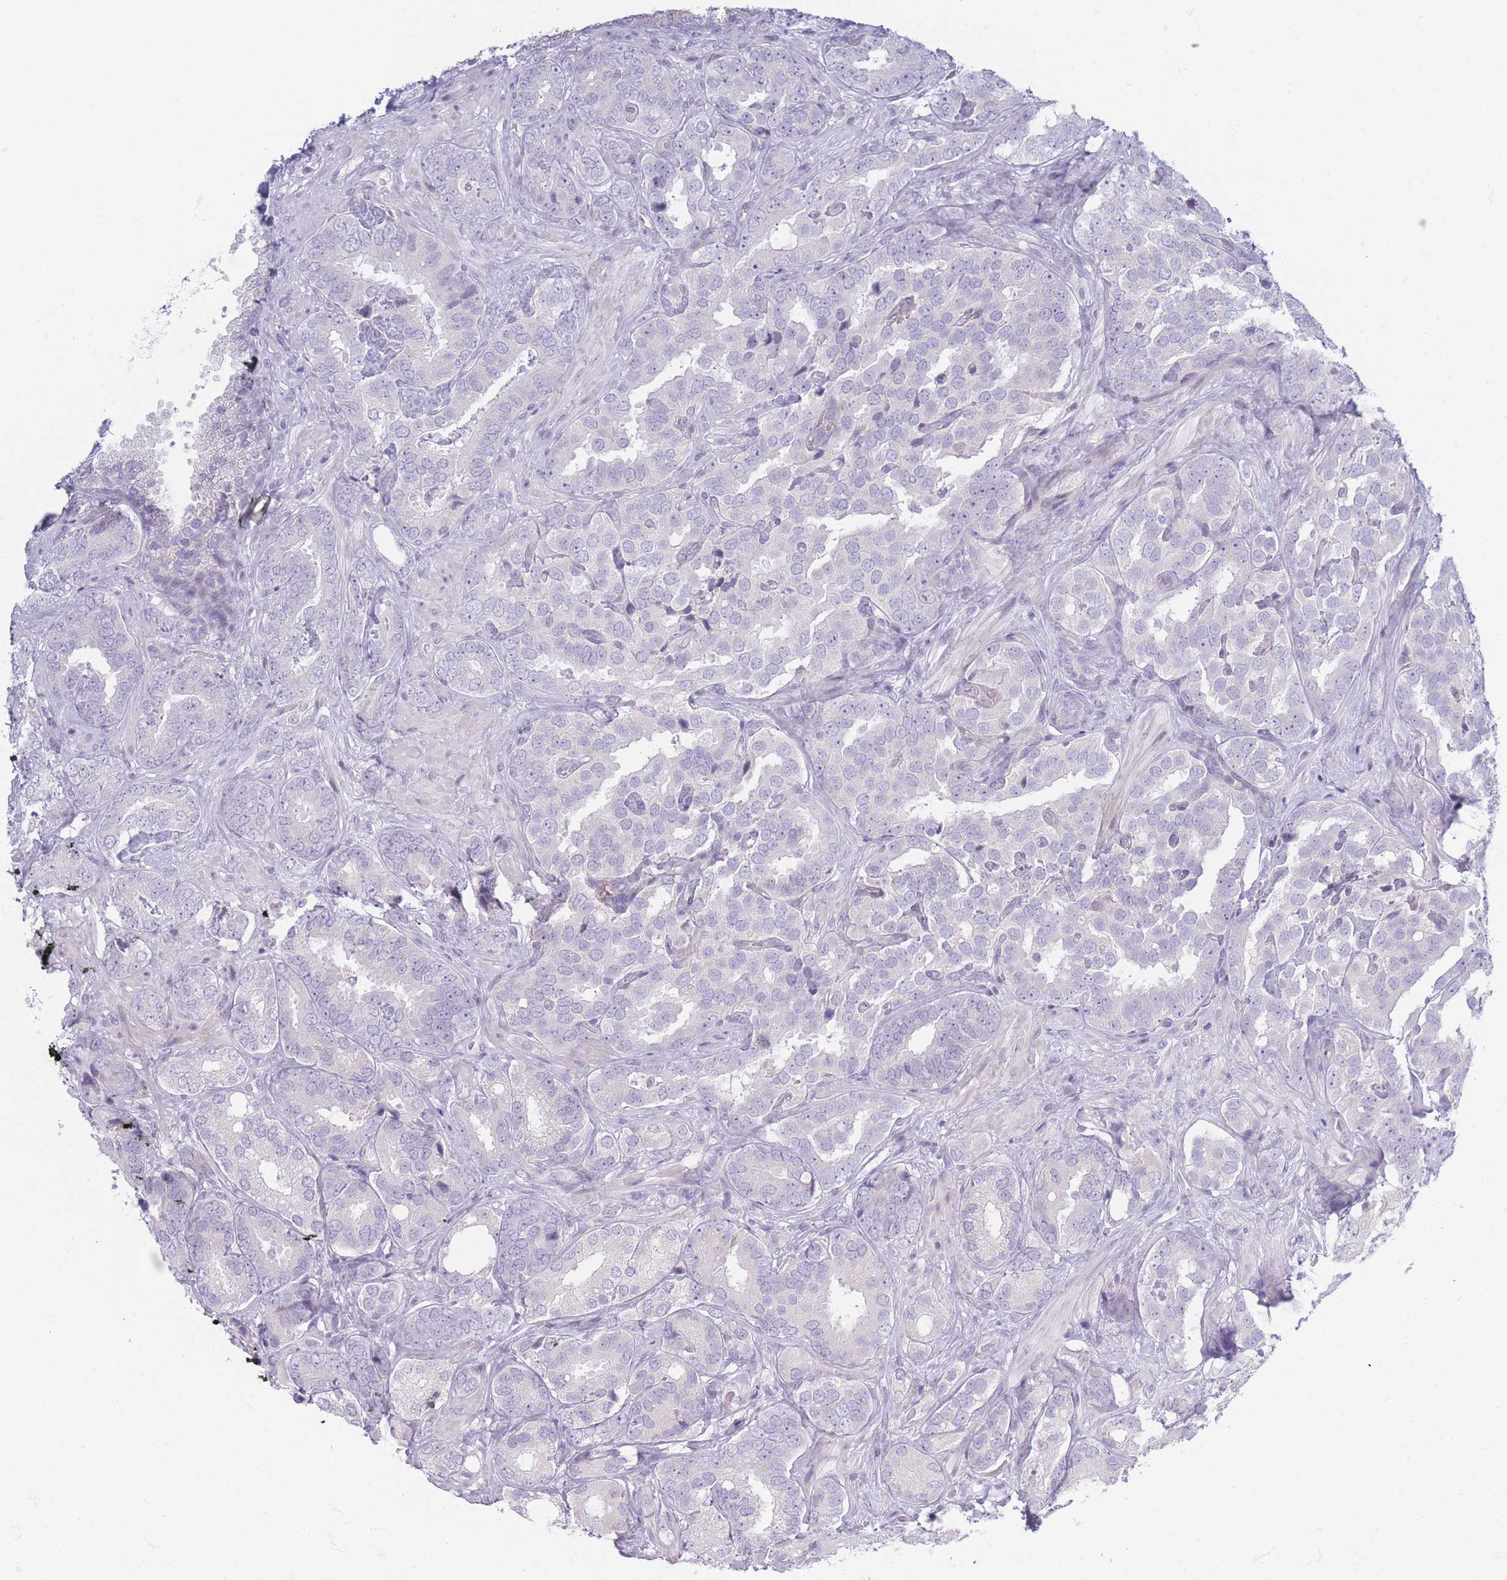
{"staining": {"intensity": "negative", "quantity": "none", "location": "none"}, "tissue": "prostate cancer", "cell_type": "Tumor cells", "image_type": "cancer", "snomed": [{"axis": "morphology", "description": "Adenocarcinoma, High grade"}, {"axis": "topography", "description": "Prostate"}], "caption": "There is no significant expression in tumor cells of prostate cancer (adenocarcinoma (high-grade)). The staining was performed using DAB (3,3'-diaminobenzidine) to visualize the protein expression in brown, while the nuclei were stained in blue with hematoxylin (Magnification: 20x).", "gene": "PLEKHG2", "patient": {"sex": "male", "age": 71}}